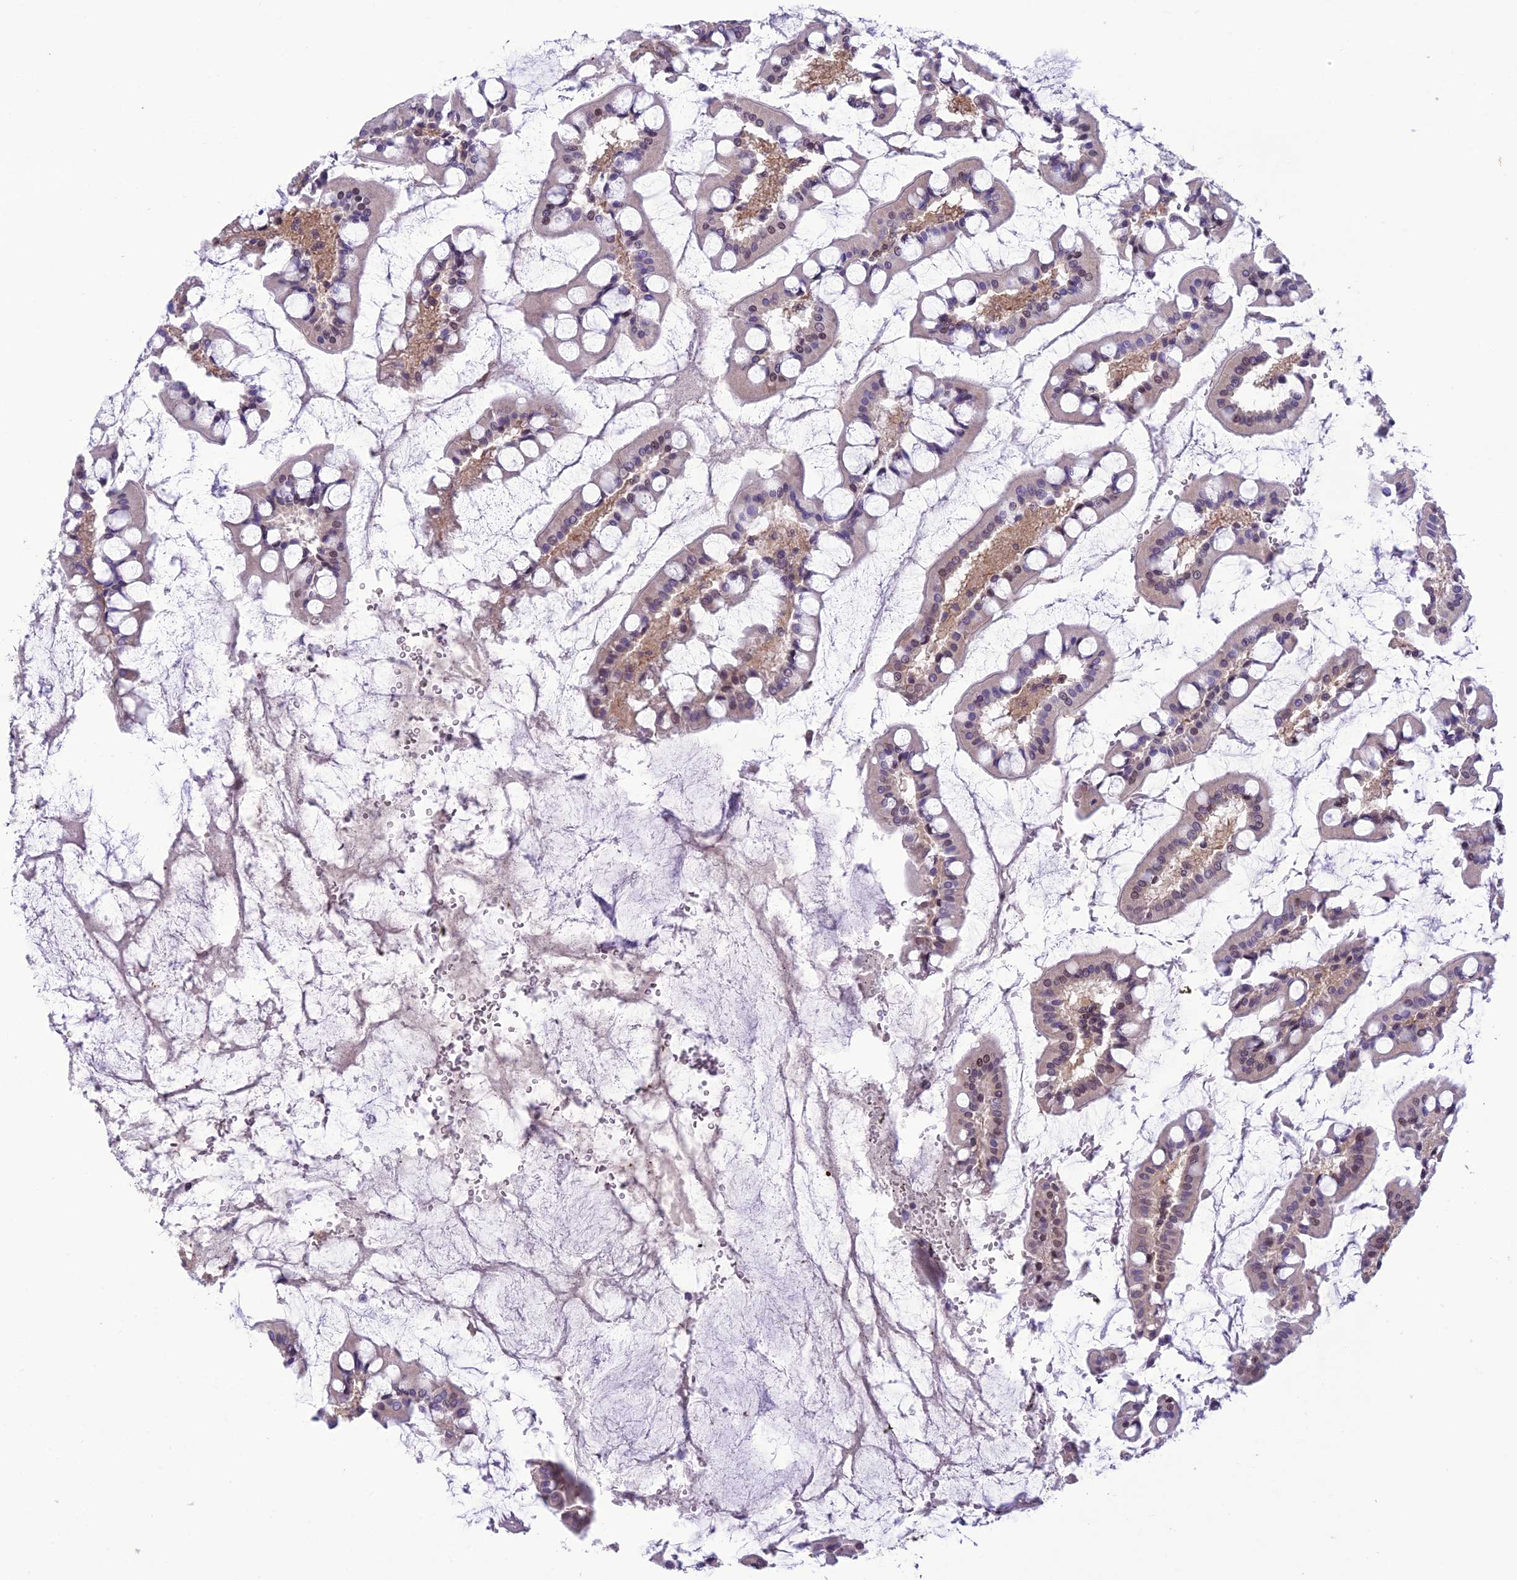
{"staining": {"intensity": "moderate", "quantity": "25%-75%", "location": "cytoplasmic/membranous,nuclear"}, "tissue": "small intestine", "cell_type": "Glandular cells", "image_type": "normal", "snomed": [{"axis": "morphology", "description": "Normal tissue, NOS"}, {"axis": "topography", "description": "Small intestine"}], "caption": "DAB immunohistochemical staining of normal human small intestine exhibits moderate cytoplasmic/membranous,nuclear protein positivity in about 25%-75% of glandular cells.", "gene": "MIS12", "patient": {"sex": "male", "age": 52}}